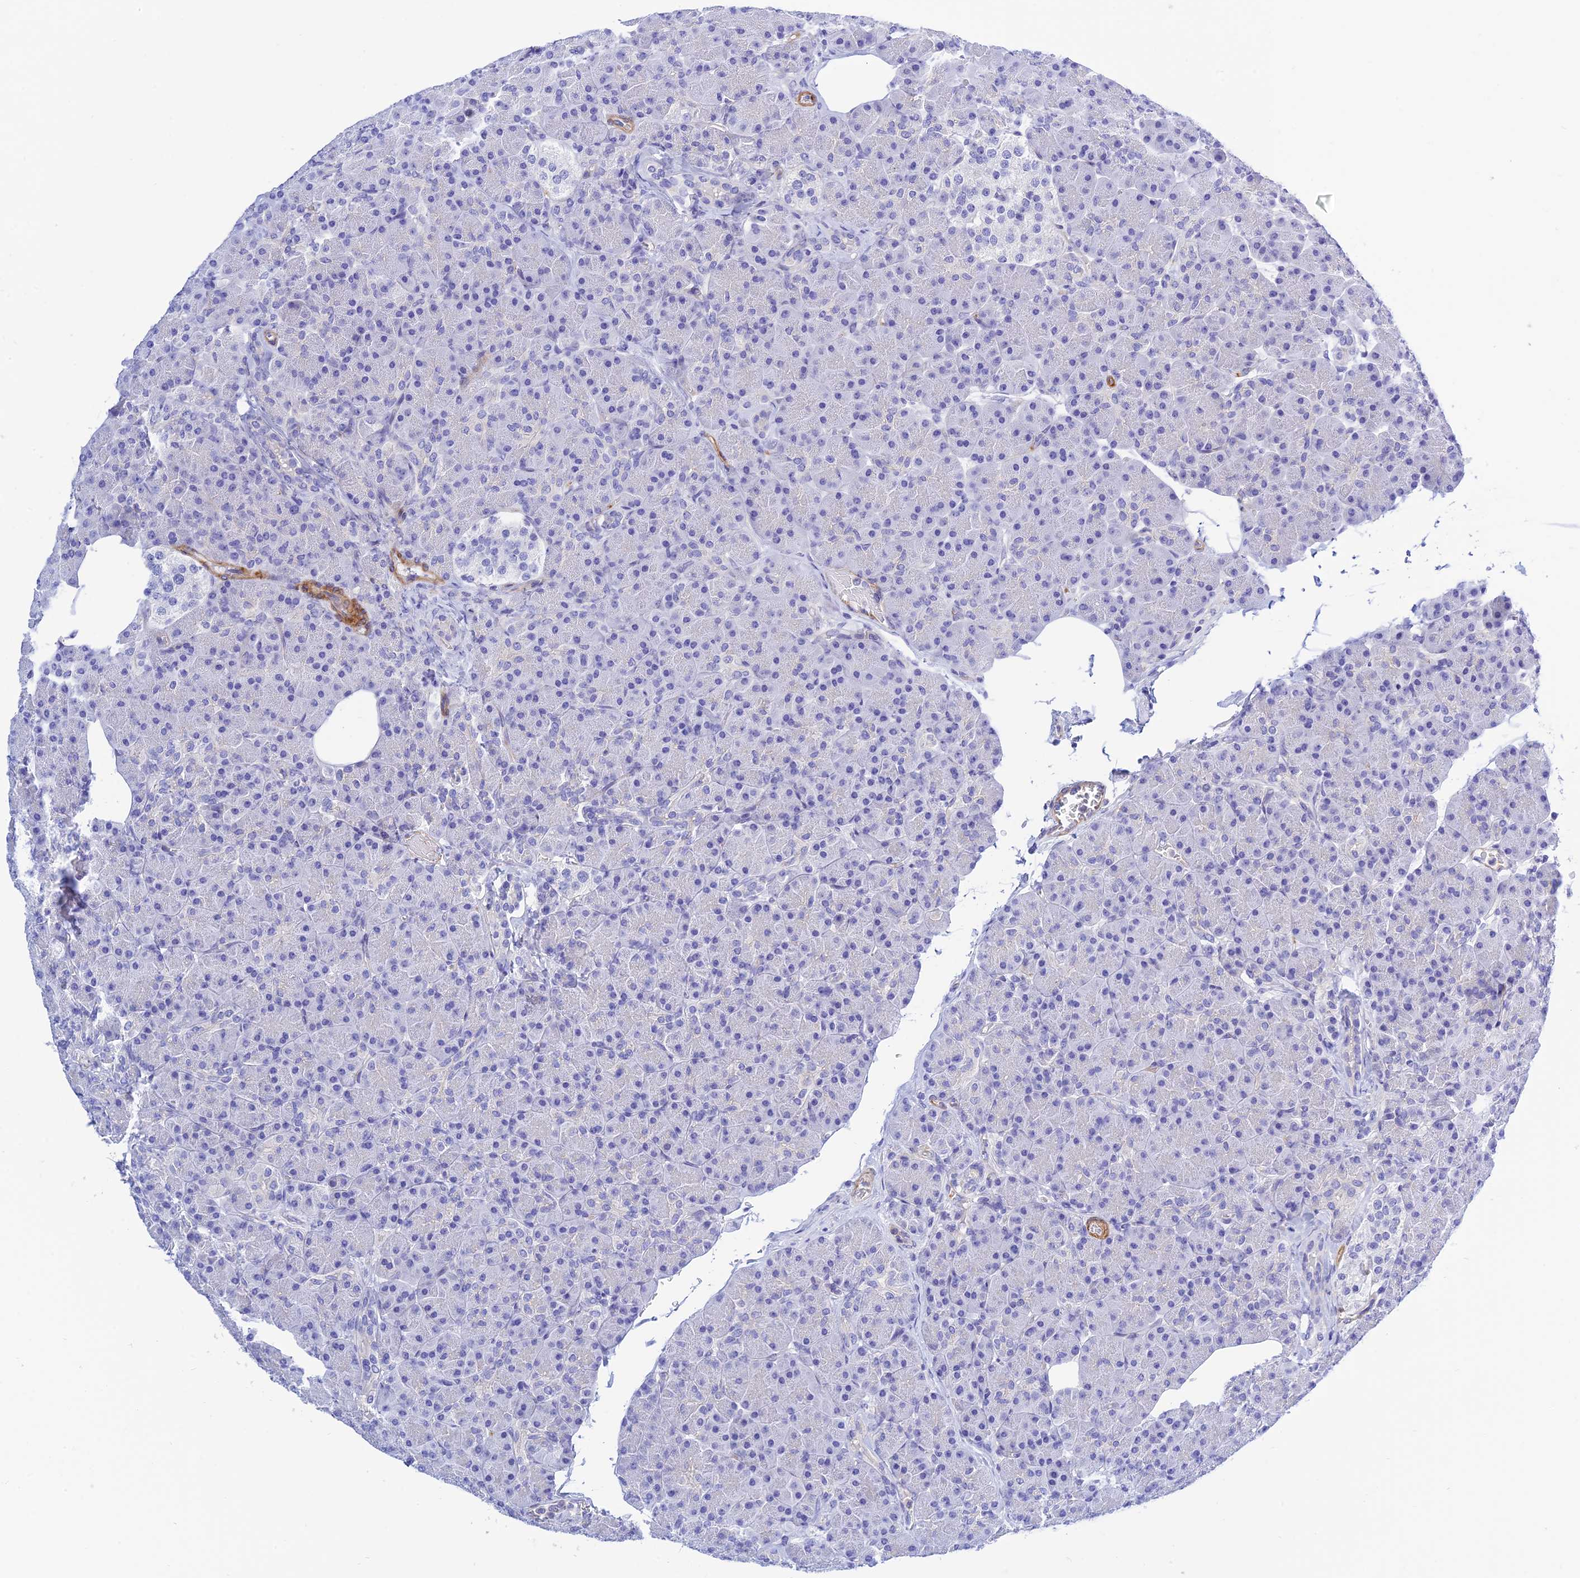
{"staining": {"intensity": "negative", "quantity": "none", "location": "none"}, "tissue": "pancreas", "cell_type": "Exocrine glandular cells", "image_type": "normal", "snomed": [{"axis": "morphology", "description": "Normal tissue, NOS"}, {"axis": "topography", "description": "Pancreas"}], "caption": "Immunohistochemistry image of unremarkable human pancreas stained for a protein (brown), which displays no staining in exocrine glandular cells. Nuclei are stained in blue.", "gene": "ZDHHC16", "patient": {"sex": "female", "age": 43}}